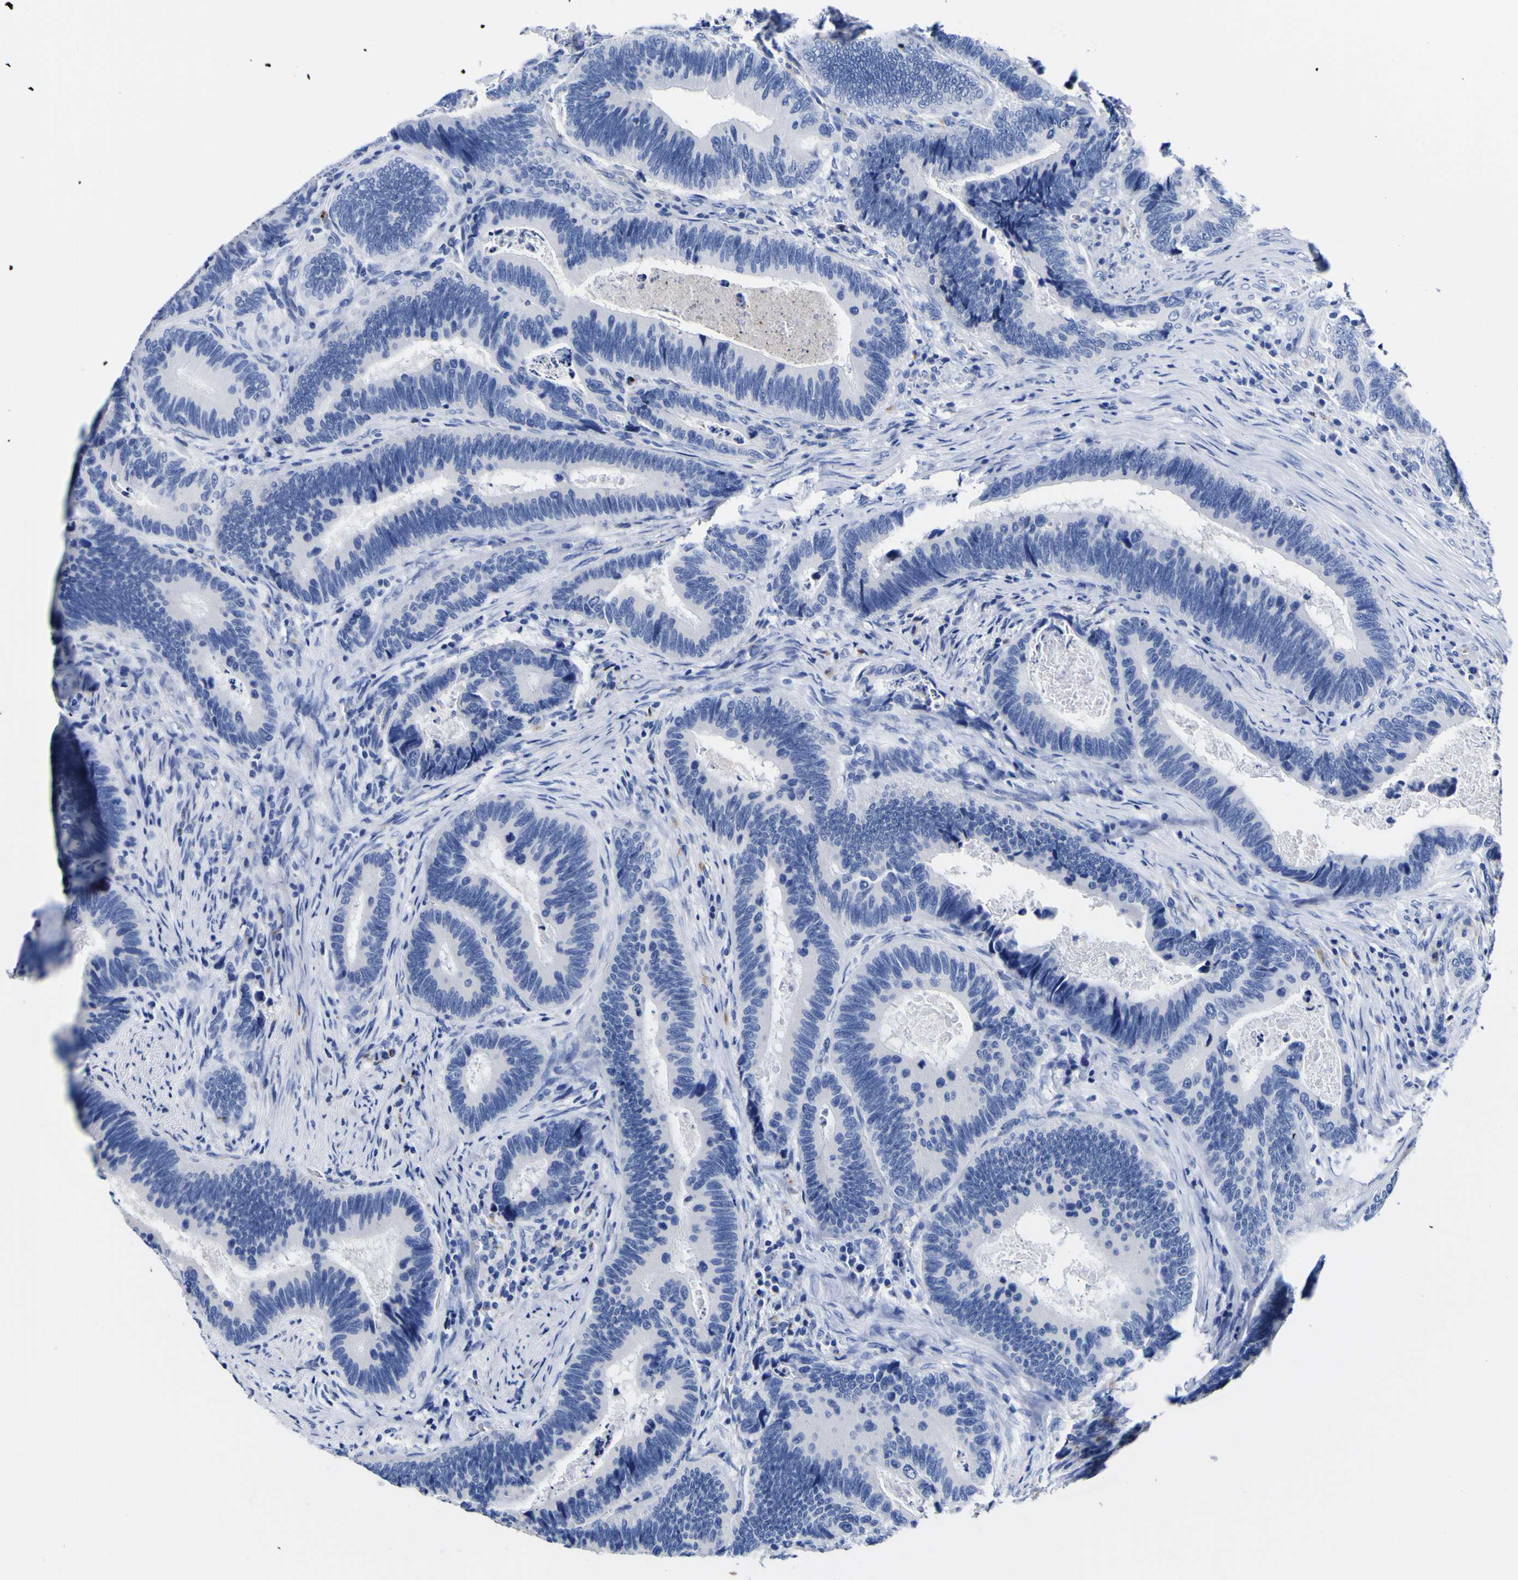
{"staining": {"intensity": "negative", "quantity": "none", "location": "none"}, "tissue": "colorectal cancer", "cell_type": "Tumor cells", "image_type": "cancer", "snomed": [{"axis": "morphology", "description": "Inflammation, NOS"}, {"axis": "morphology", "description": "Adenocarcinoma, NOS"}, {"axis": "topography", "description": "Colon"}], "caption": "Tumor cells are negative for brown protein staining in colorectal cancer.", "gene": "HLA-DQA1", "patient": {"sex": "male", "age": 72}}